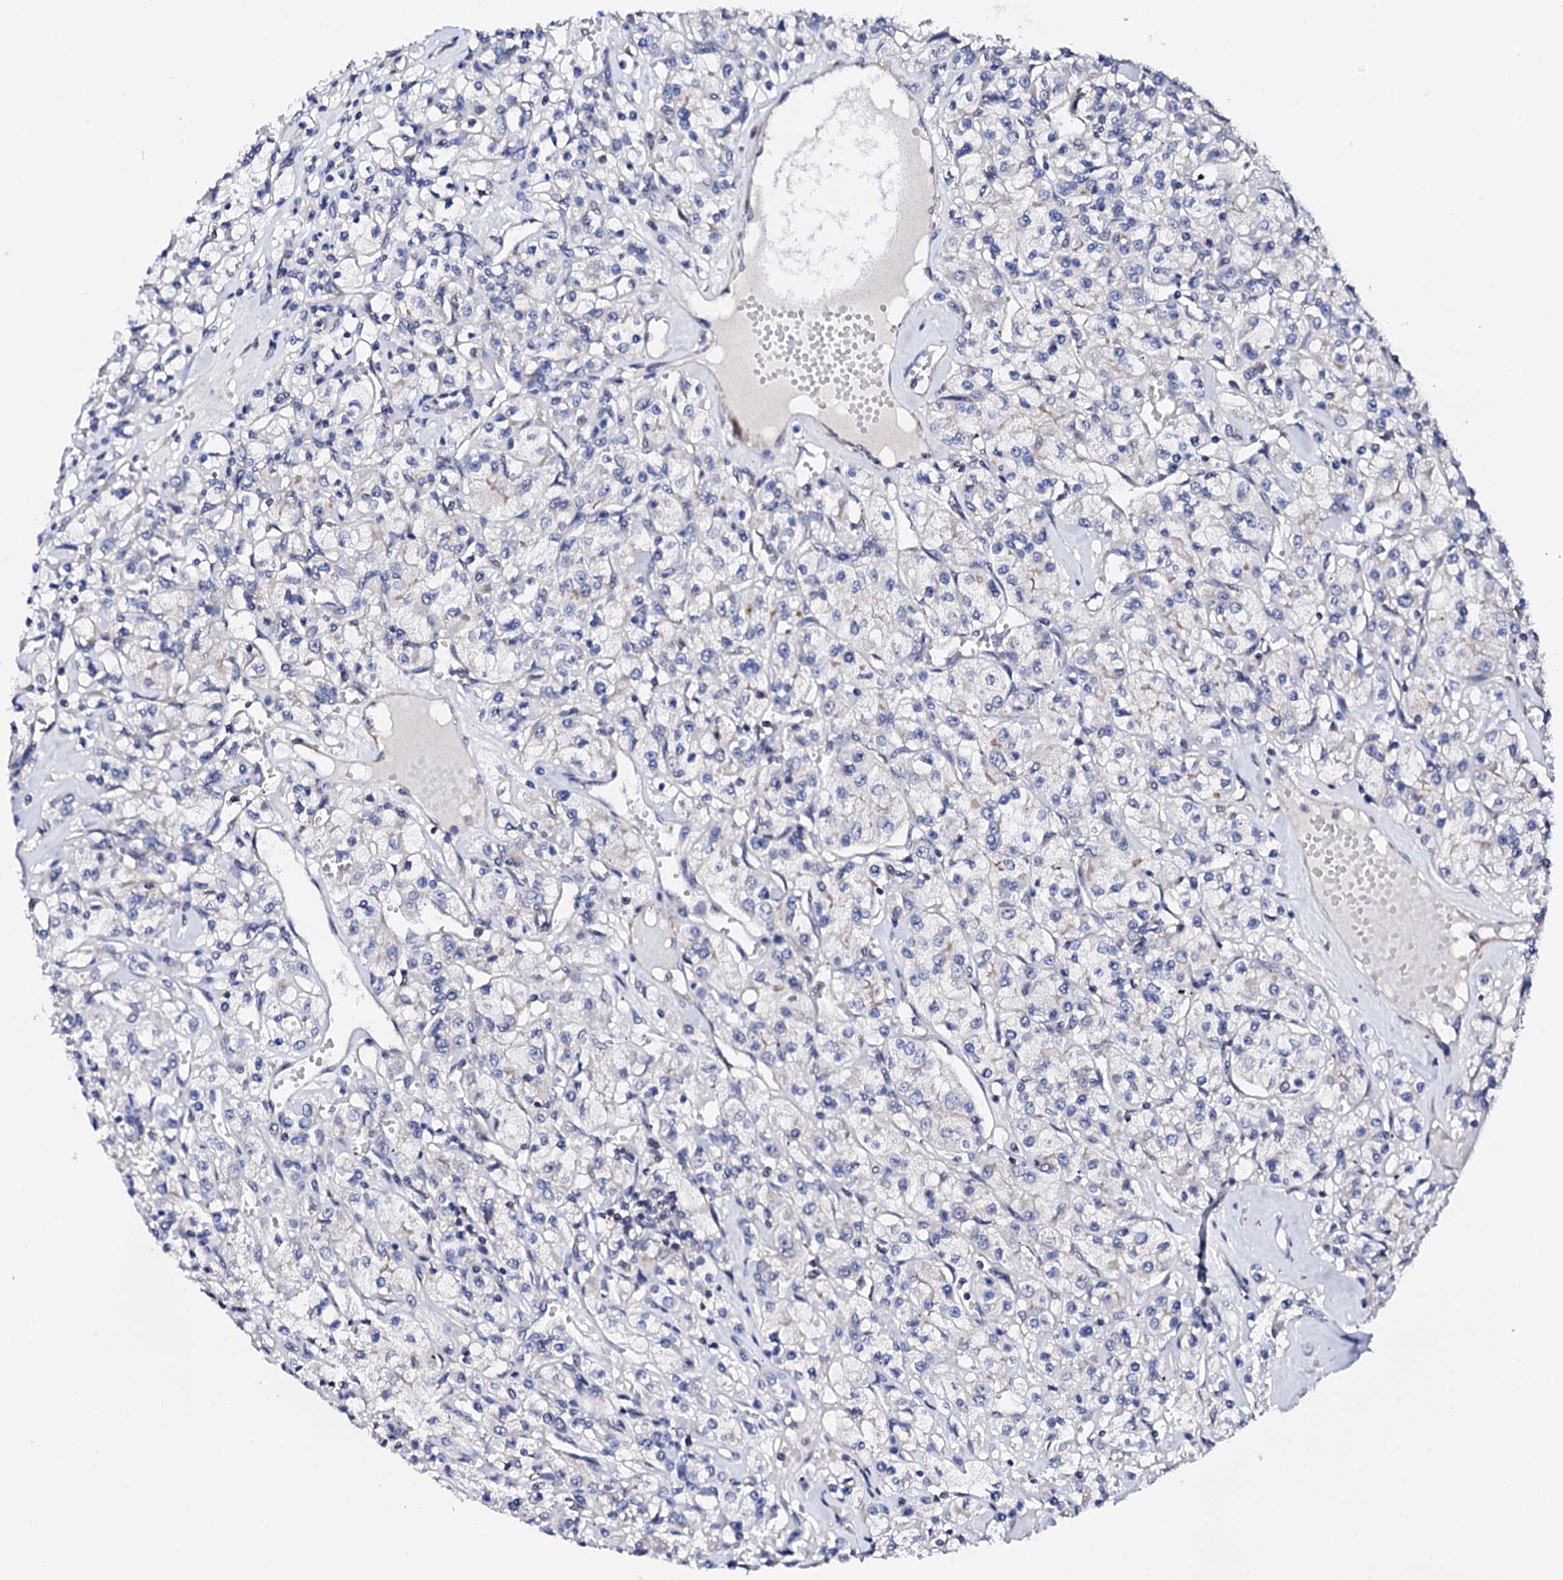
{"staining": {"intensity": "negative", "quantity": "none", "location": "none"}, "tissue": "renal cancer", "cell_type": "Tumor cells", "image_type": "cancer", "snomed": [{"axis": "morphology", "description": "Adenocarcinoma, NOS"}, {"axis": "topography", "description": "Kidney"}], "caption": "Tumor cells are negative for brown protein staining in renal cancer (adenocarcinoma).", "gene": "NUP58", "patient": {"sex": "female", "age": 59}}